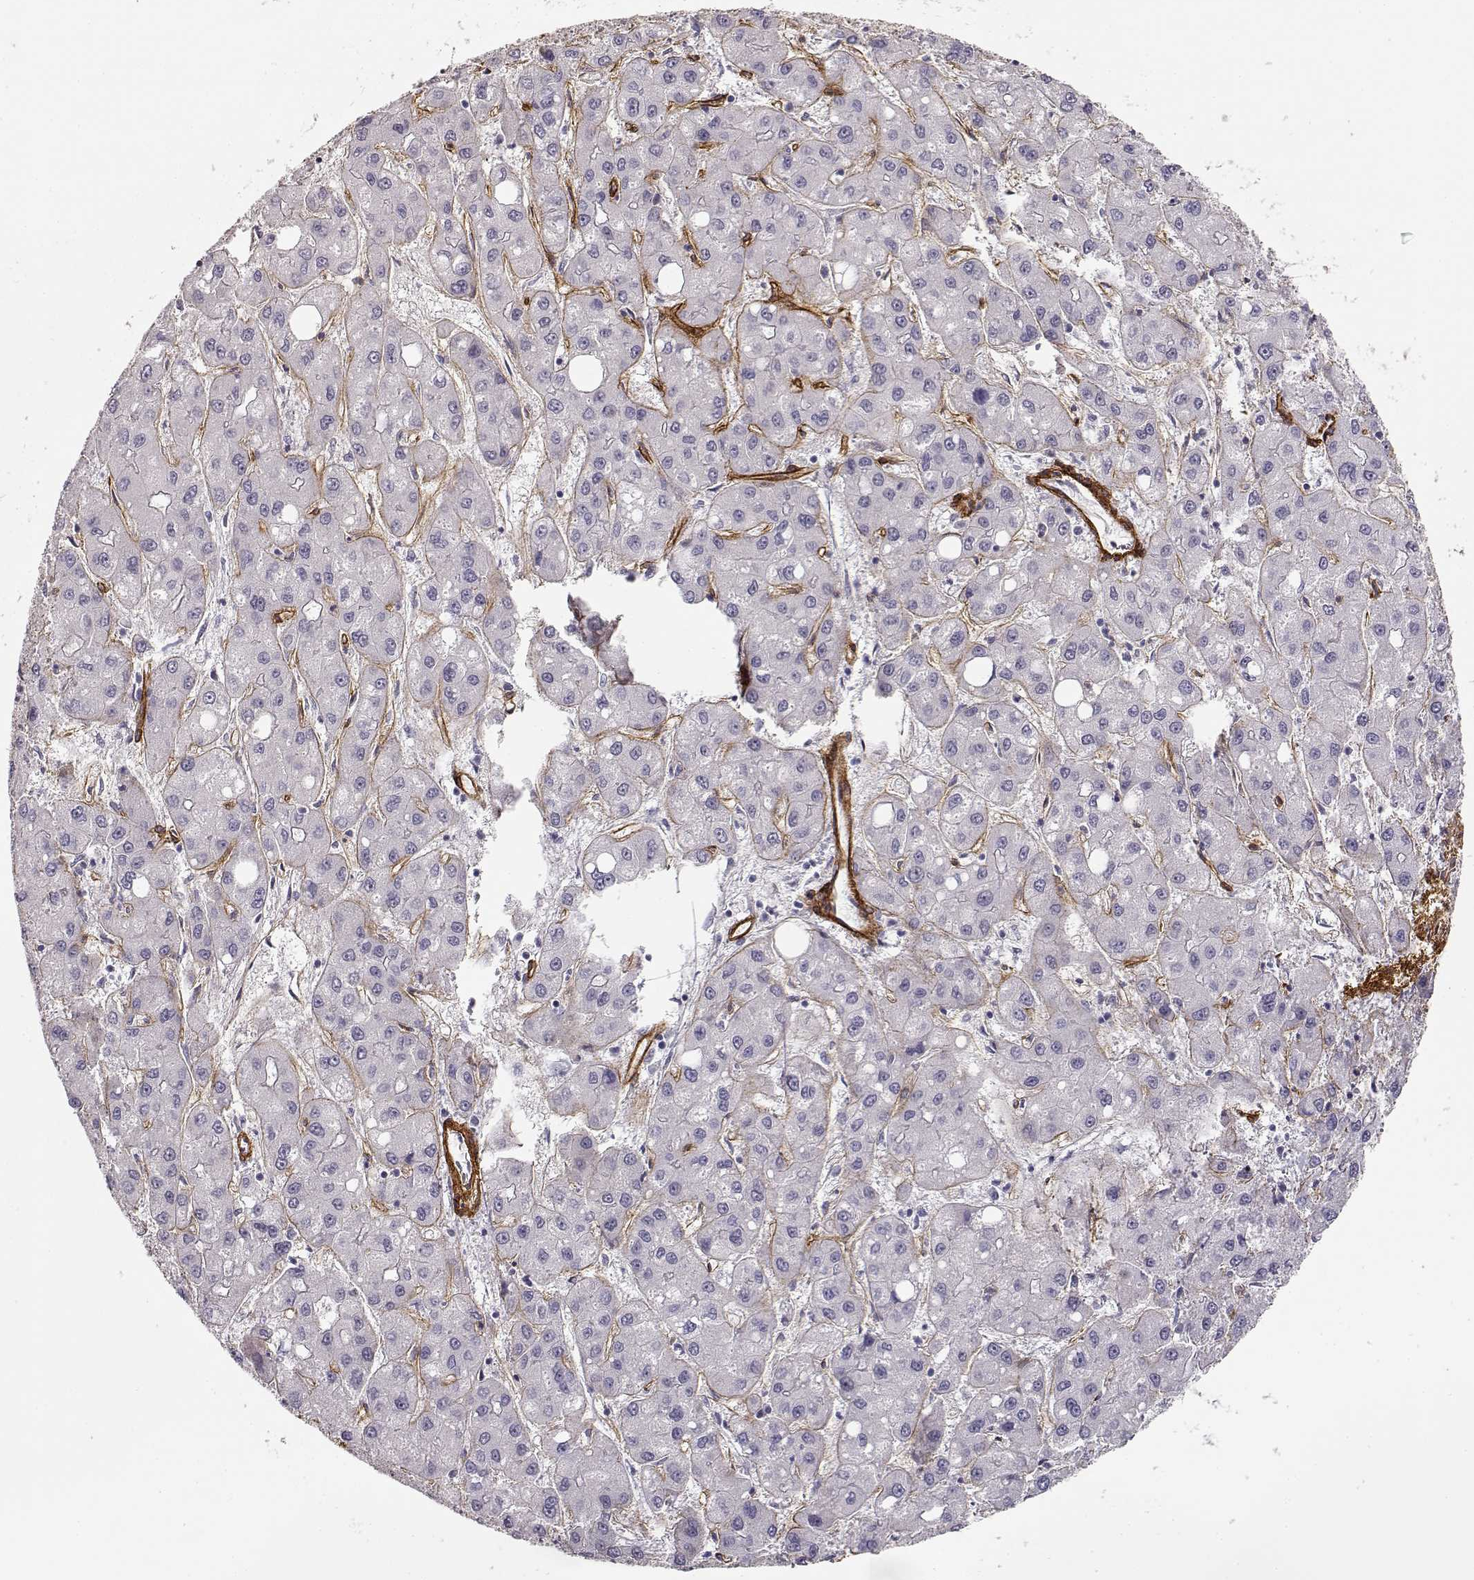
{"staining": {"intensity": "negative", "quantity": "none", "location": "none"}, "tissue": "liver cancer", "cell_type": "Tumor cells", "image_type": "cancer", "snomed": [{"axis": "morphology", "description": "Carcinoma, Hepatocellular, NOS"}, {"axis": "topography", "description": "Liver"}], "caption": "The photomicrograph displays no staining of tumor cells in liver cancer (hepatocellular carcinoma). Brightfield microscopy of immunohistochemistry stained with DAB (brown) and hematoxylin (blue), captured at high magnification.", "gene": "LAMC1", "patient": {"sex": "male", "age": 73}}